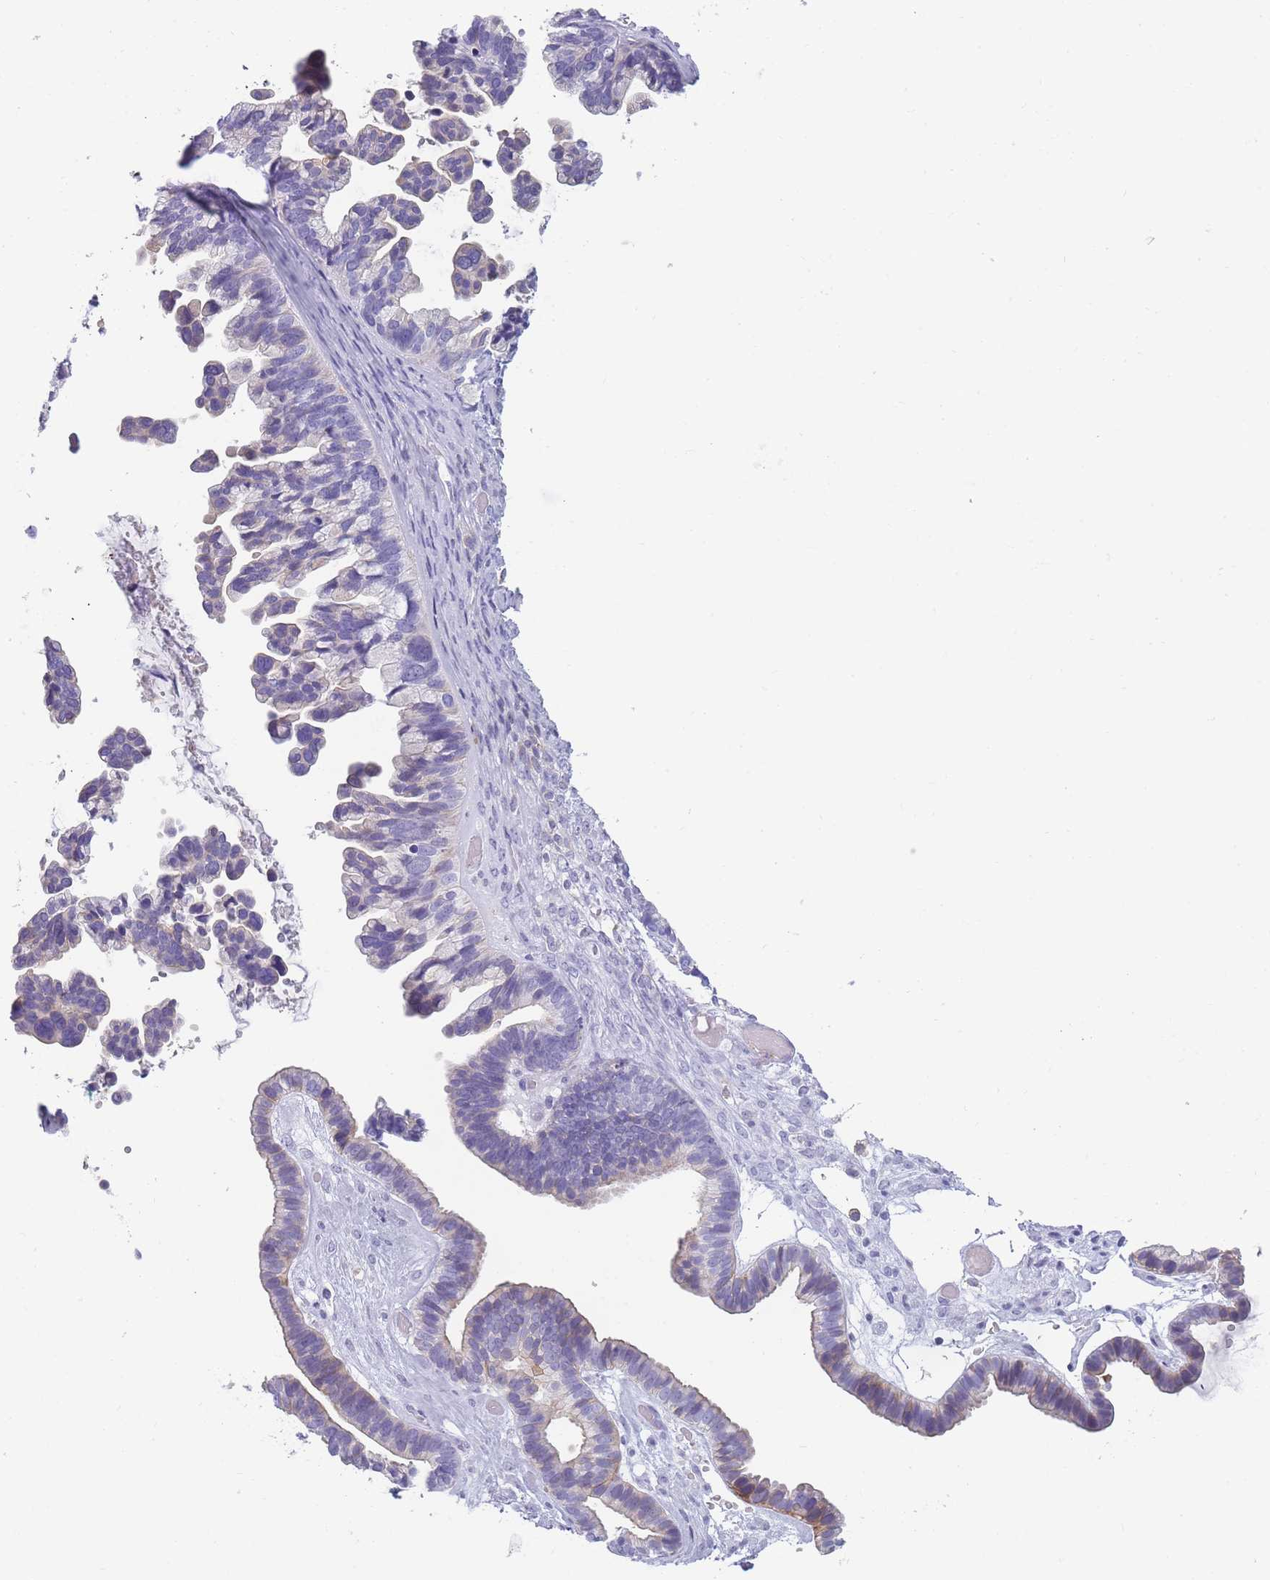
{"staining": {"intensity": "weak", "quantity": "<25%", "location": "cytoplasmic/membranous"}, "tissue": "ovarian cancer", "cell_type": "Tumor cells", "image_type": "cancer", "snomed": [{"axis": "morphology", "description": "Cystadenocarcinoma, serous, NOS"}, {"axis": "topography", "description": "Ovary"}], "caption": "High power microscopy image of an immunohistochemistry micrograph of ovarian serous cystadenocarcinoma, revealing no significant positivity in tumor cells.", "gene": "CR1L", "patient": {"sex": "female", "age": 56}}